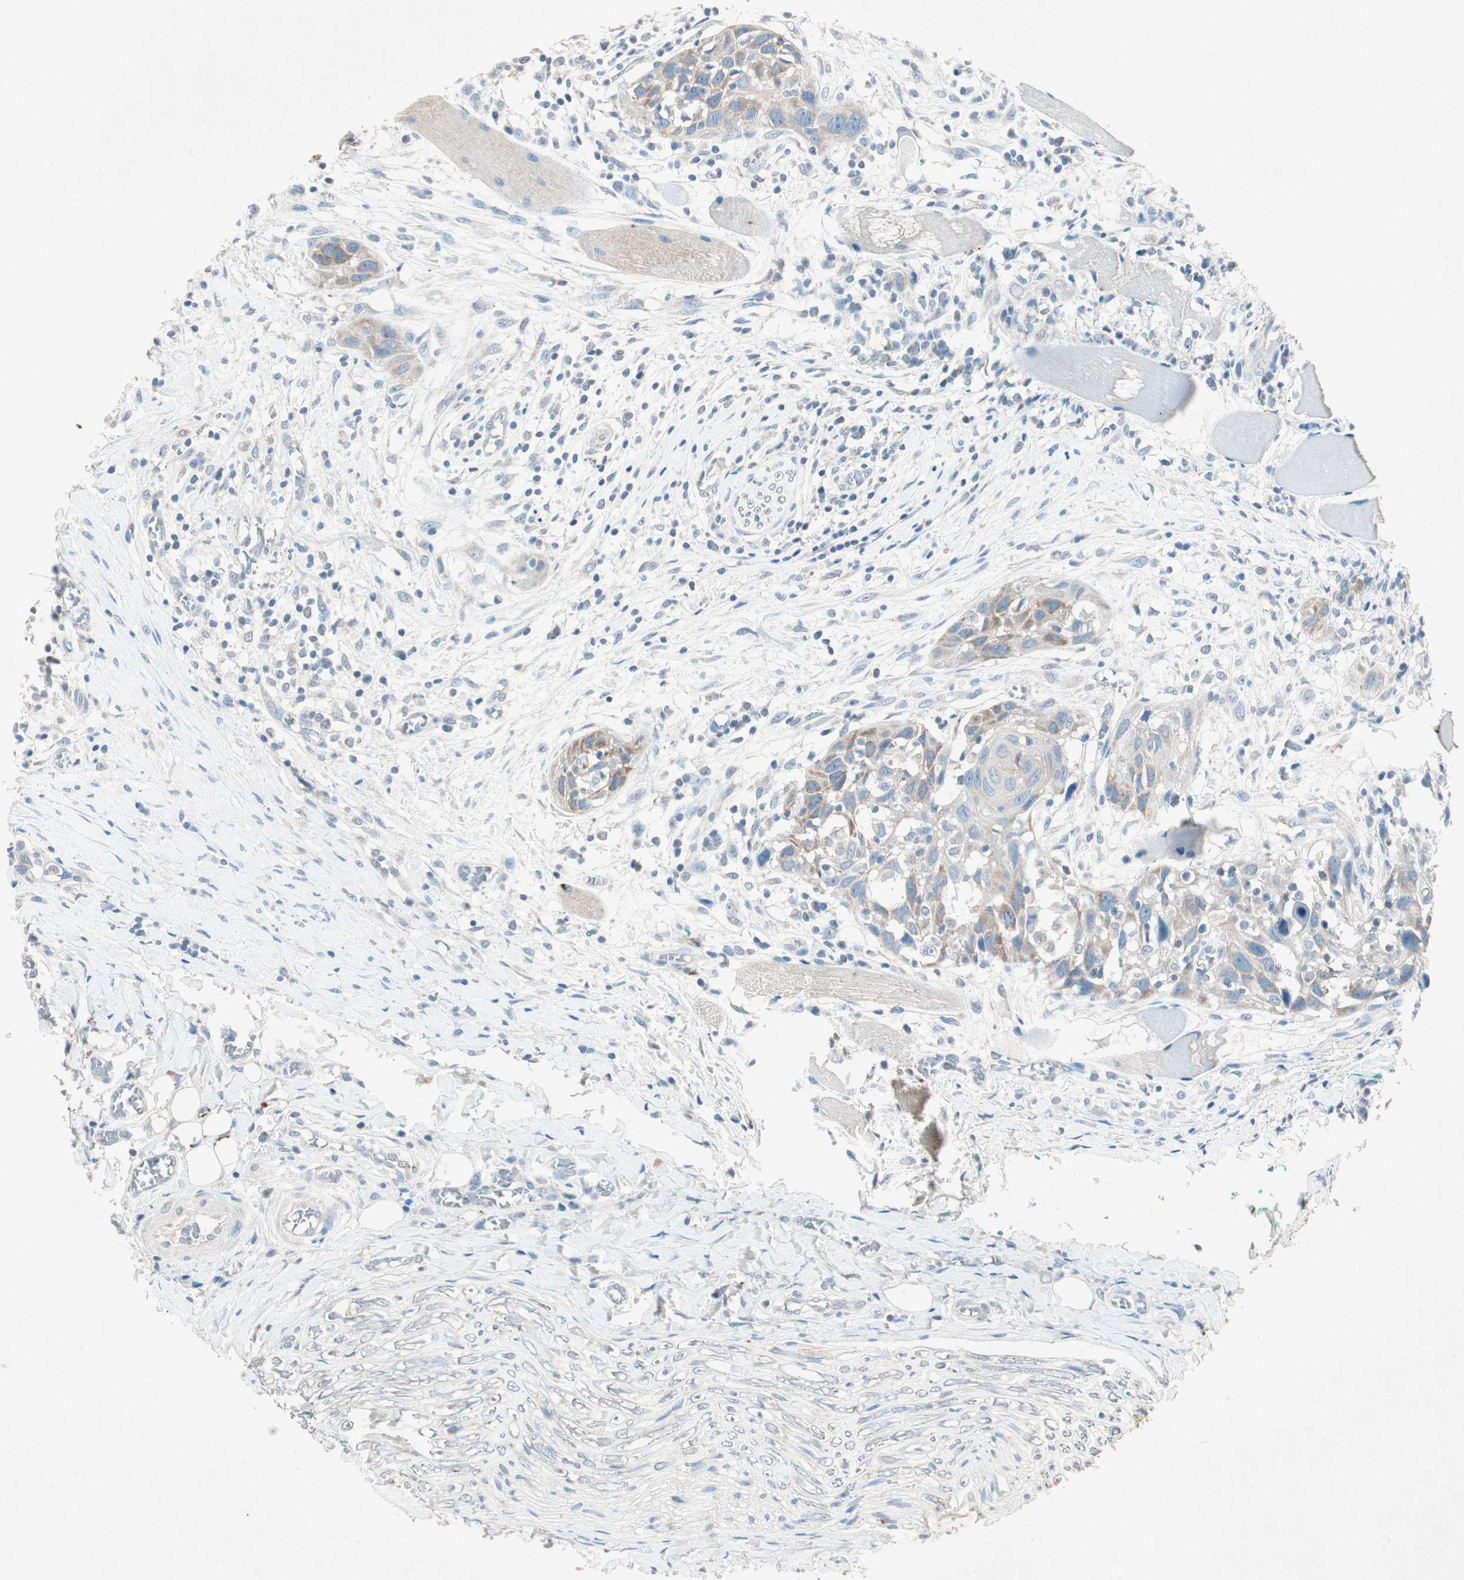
{"staining": {"intensity": "weak", "quantity": ">75%", "location": "cytoplasmic/membranous"}, "tissue": "head and neck cancer", "cell_type": "Tumor cells", "image_type": "cancer", "snomed": [{"axis": "morphology", "description": "Normal tissue, NOS"}, {"axis": "morphology", "description": "Squamous cell carcinoma, NOS"}, {"axis": "topography", "description": "Oral tissue"}, {"axis": "topography", "description": "Head-Neck"}], "caption": "Immunohistochemistry (IHC) (DAB) staining of head and neck cancer (squamous cell carcinoma) shows weak cytoplasmic/membranous protein staining in approximately >75% of tumor cells.", "gene": "NKAIN1", "patient": {"sex": "female", "age": 50}}